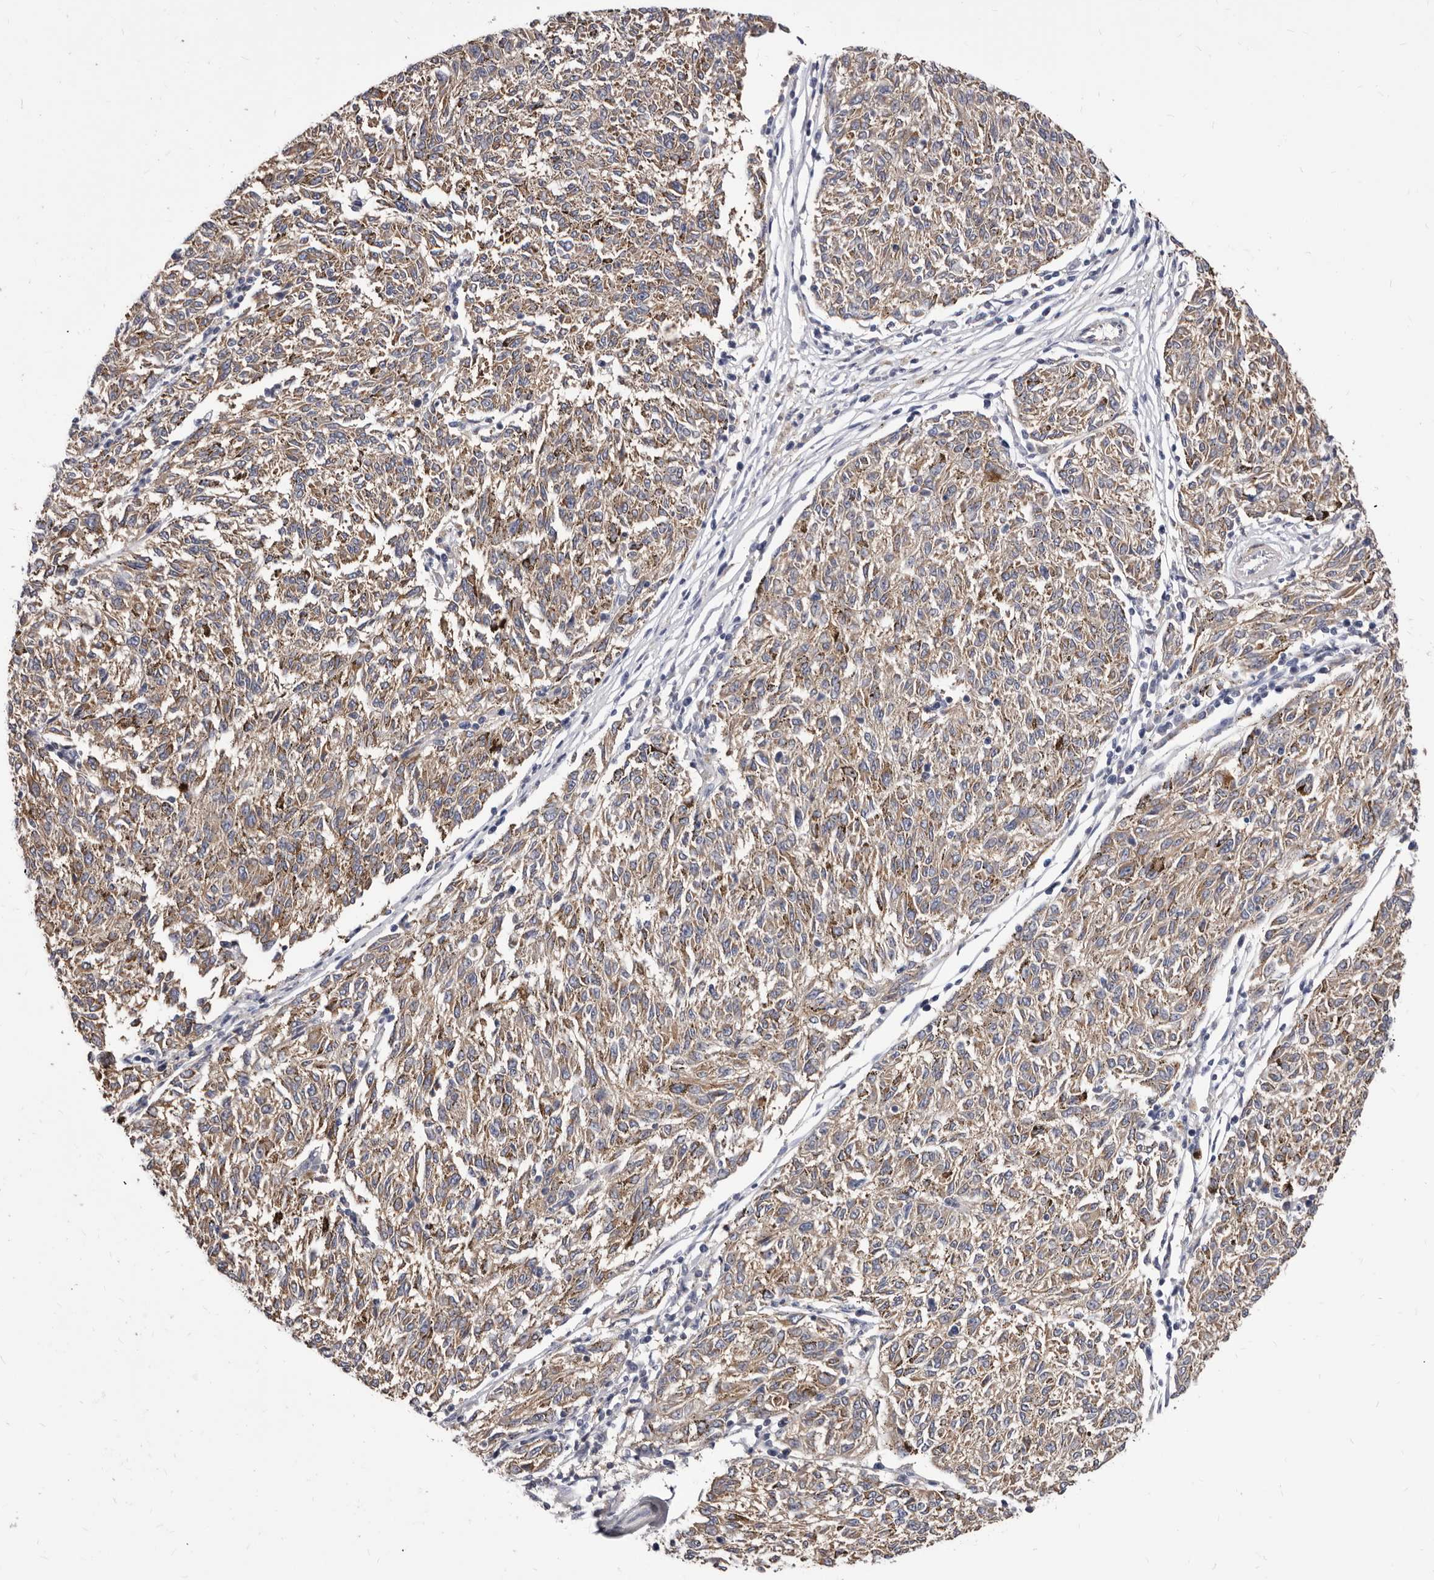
{"staining": {"intensity": "moderate", "quantity": ">75%", "location": "cytoplasmic/membranous"}, "tissue": "melanoma", "cell_type": "Tumor cells", "image_type": "cancer", "snomed": [{"axis": "morphology", "description": "Malignant melanoma, NOS"}, {"axis": "topography", "description": "Skin"}], "caption": "An IHC histopathology image of tumor tissue is shown. Protein staining in brown shows moderate cytoplasmic/membranous positivity in melanoma within tumor cells.", "gene": "NIBAN1", "patient": {"sex": "female", "age": 72}}